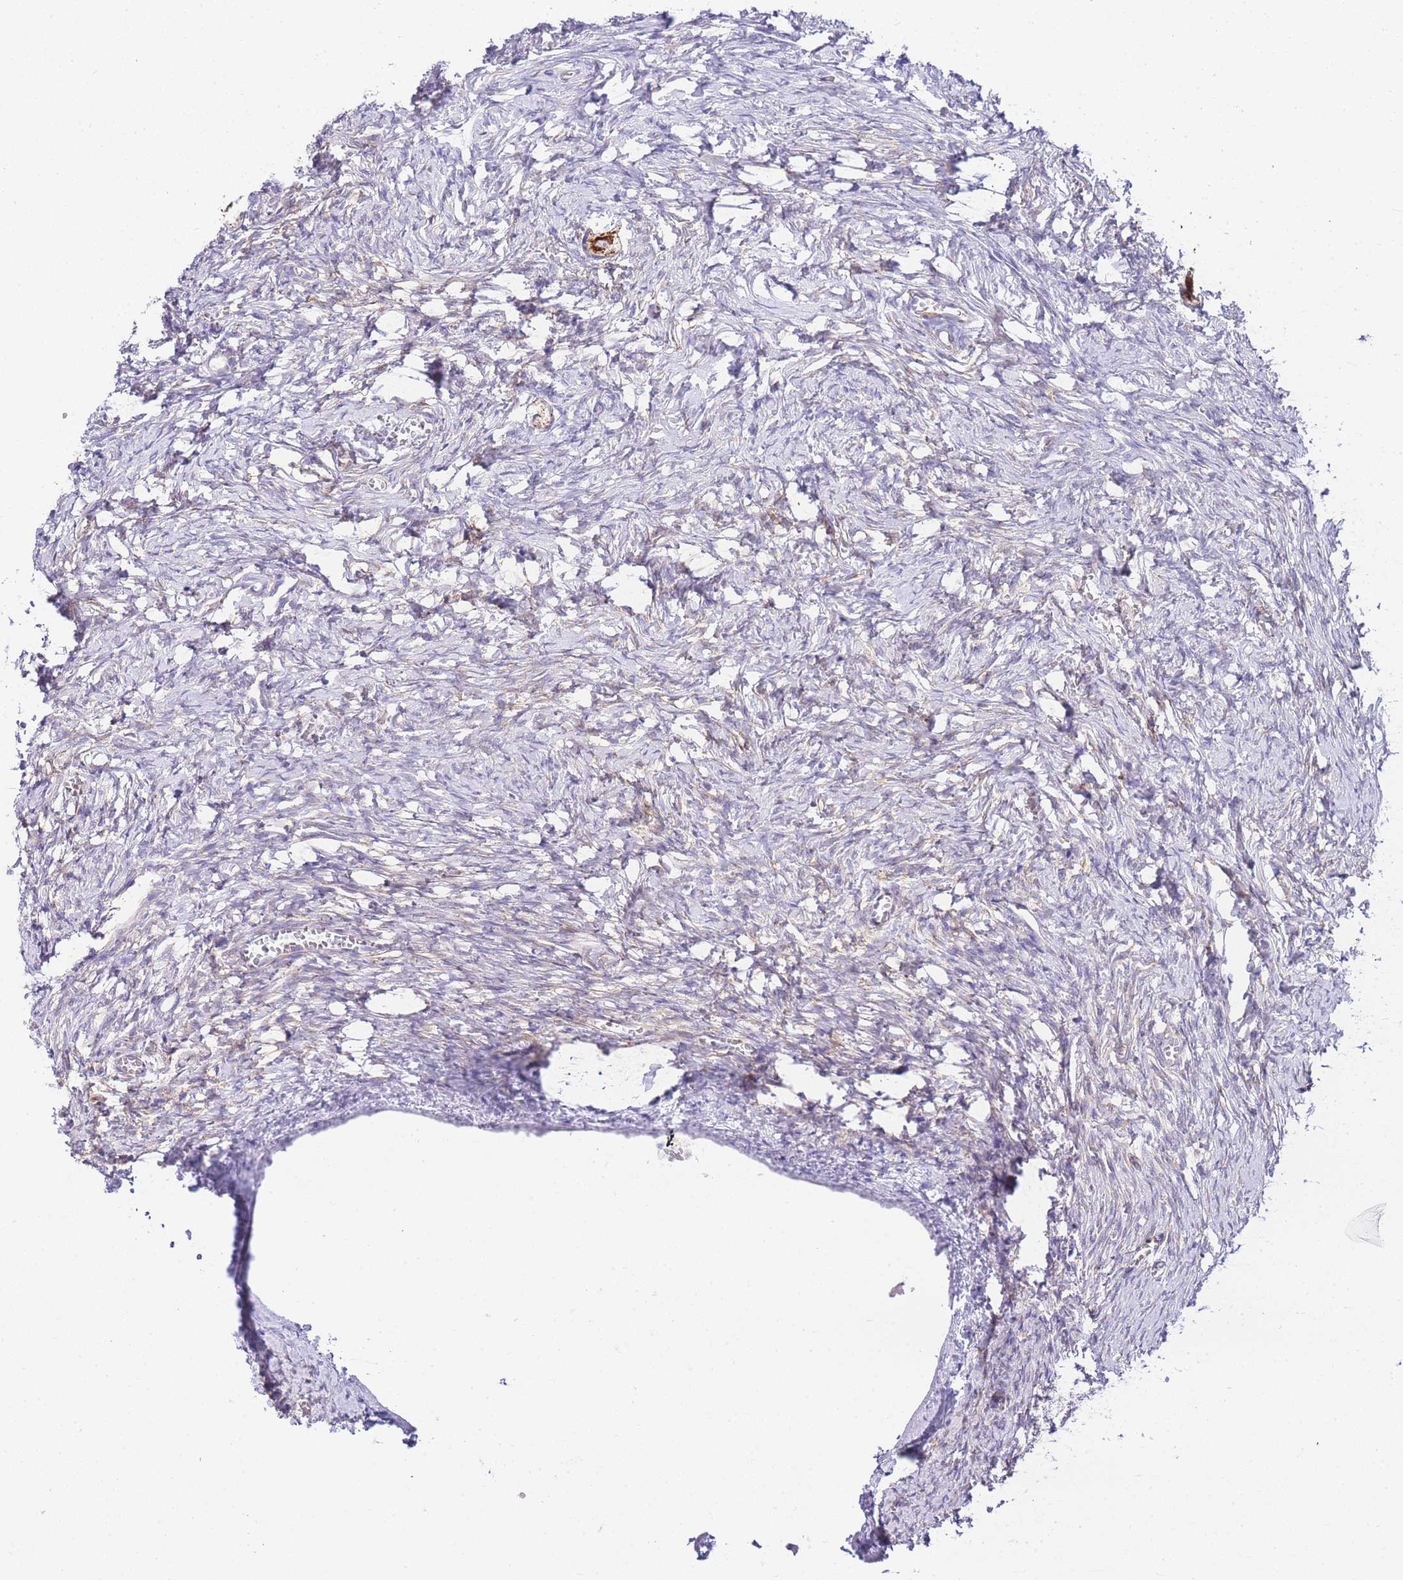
{"staining": {"intensity": "strong", "quantity": ">75%", "location": "cytoplasmic/membranous"}, "tissue": "ovary", "cell_type": "Follicle cells", "image_type": "normal", "snomed": [{"axis": "morphology", "description": "Normal tissue, NOS"}, {"axis": "topography", "description": "Ovary"}], "caption": "Follicle cells display strong cytoplasmic/membranous expression in approximately >75% of cells in unremarkable ovary.", "gene": "PDCD7", "patient": {"sex": "female", "age": 27}}